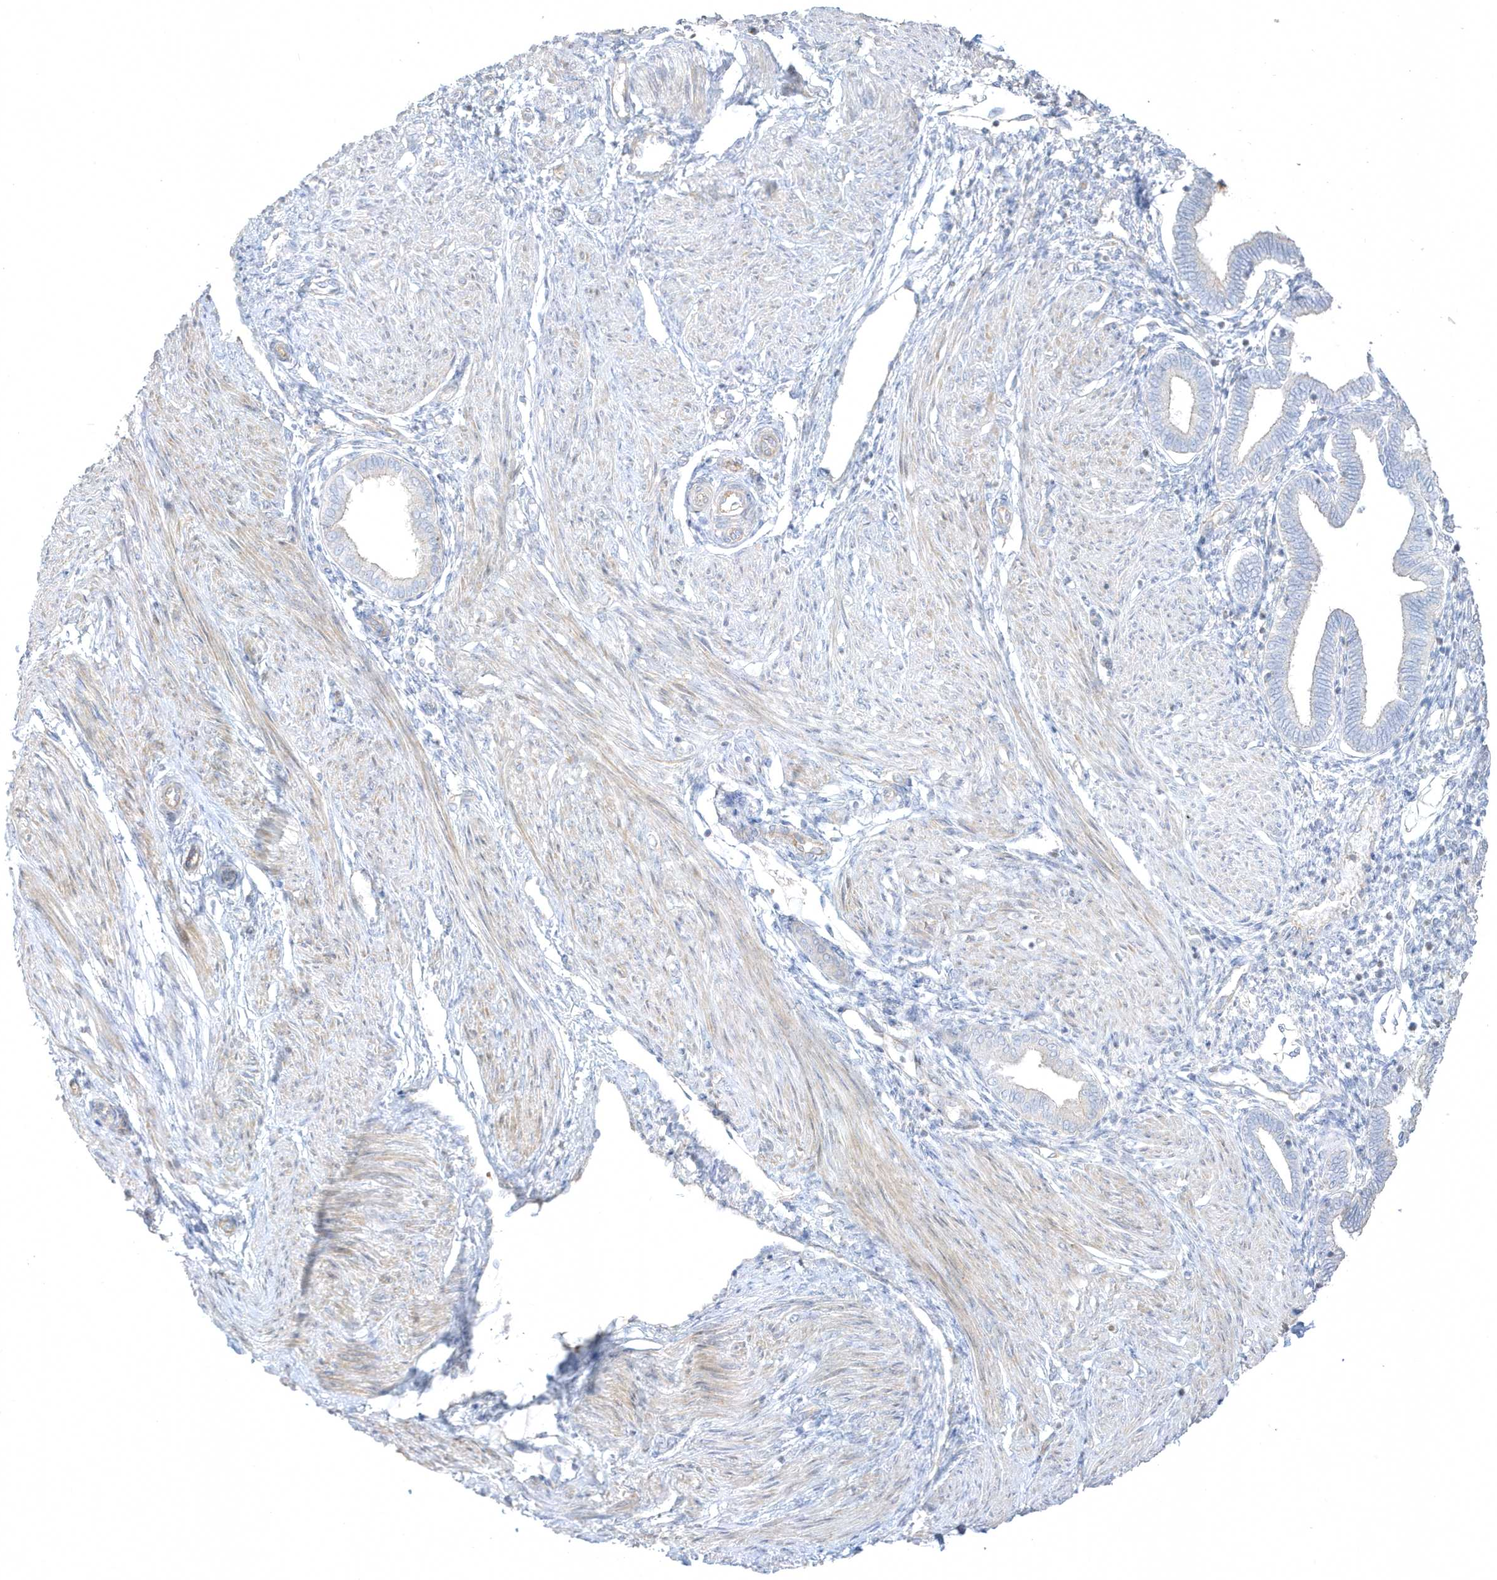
{"staining": {"intensity": "negative", "quantity": "none", "location": "none"}, "tissue": "endometrium", "cell_type": "Cells in endometrial stroma", "image_type": "normal", "snomed": [{"axis": "morphology", "description": "Normal tissue, NOS"}, {"axis": "topography", "description": "Endometrium"}], "caption": "DAB (3,3'-diaminobenzidine) immunohistochemical staining of normal human endometrium displays no significant staining in cells in endometrial stroma.", "gene": "ARHGEF9", "patient": {"sex": "female", "age": 53}}